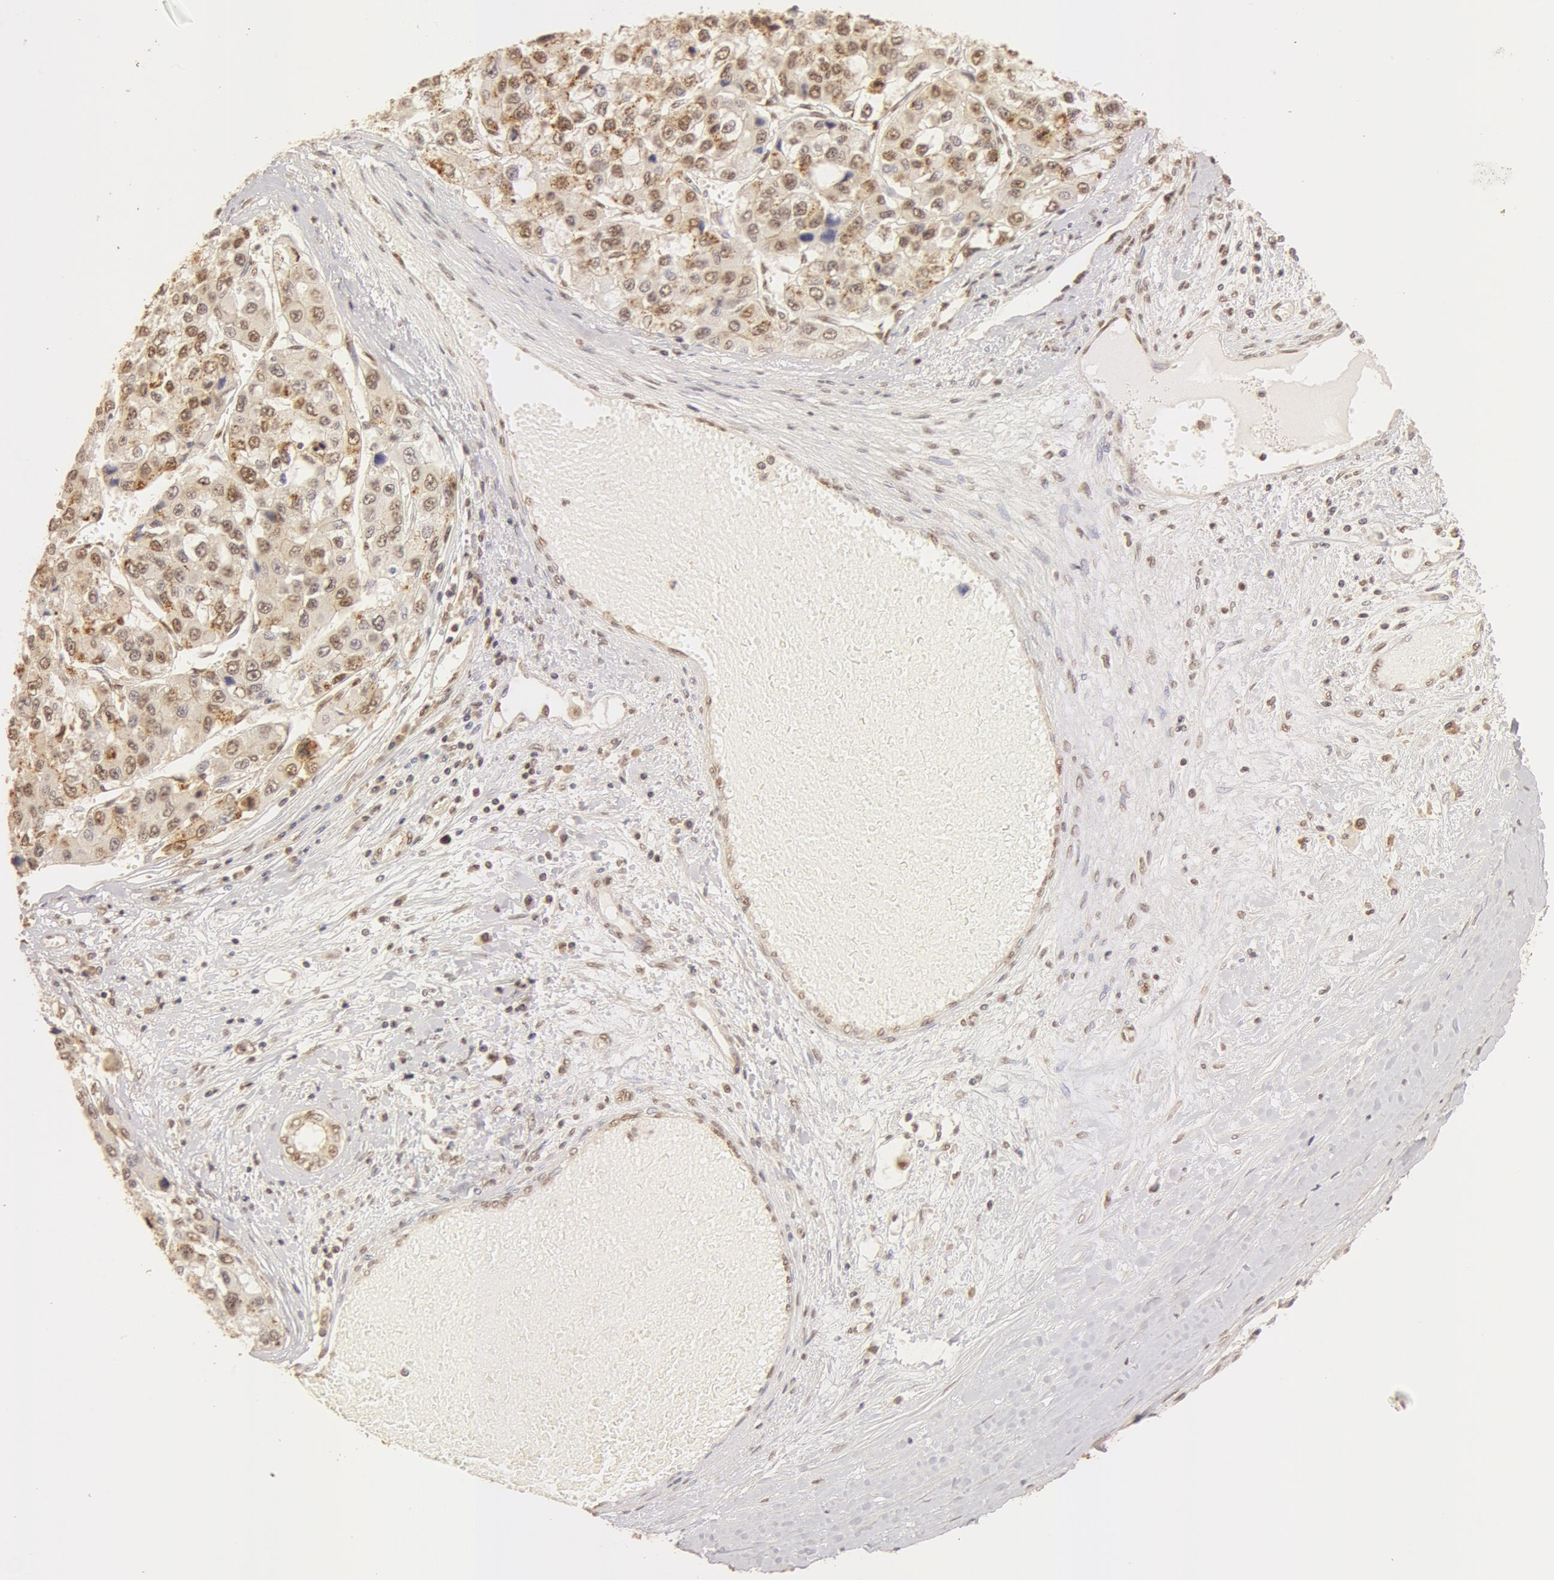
{"staining": {"intensity": "moderate", "quantity": ">75%", "location": "cytoplasmic/membranous,nuclear"}, "tissue": "liver cancer", "cell_type": "Tumor cells", "image_type": "cancer", "snomed": [{"axis": "morphology", "description": "Carcinoma, Hepatocellular, NOS"}, {"axis": "topography", "description": "Liver"}], "caption": "Moderate cytoplasmic/membranous and nuclear staining for a protein is appreciated in approximately >75% of tumor cells of hepatocellular carcinoma (liver) using immunohistochemistry.", "gene": "SNRNP70", "patient": {"sex": "female", "age": 66}}